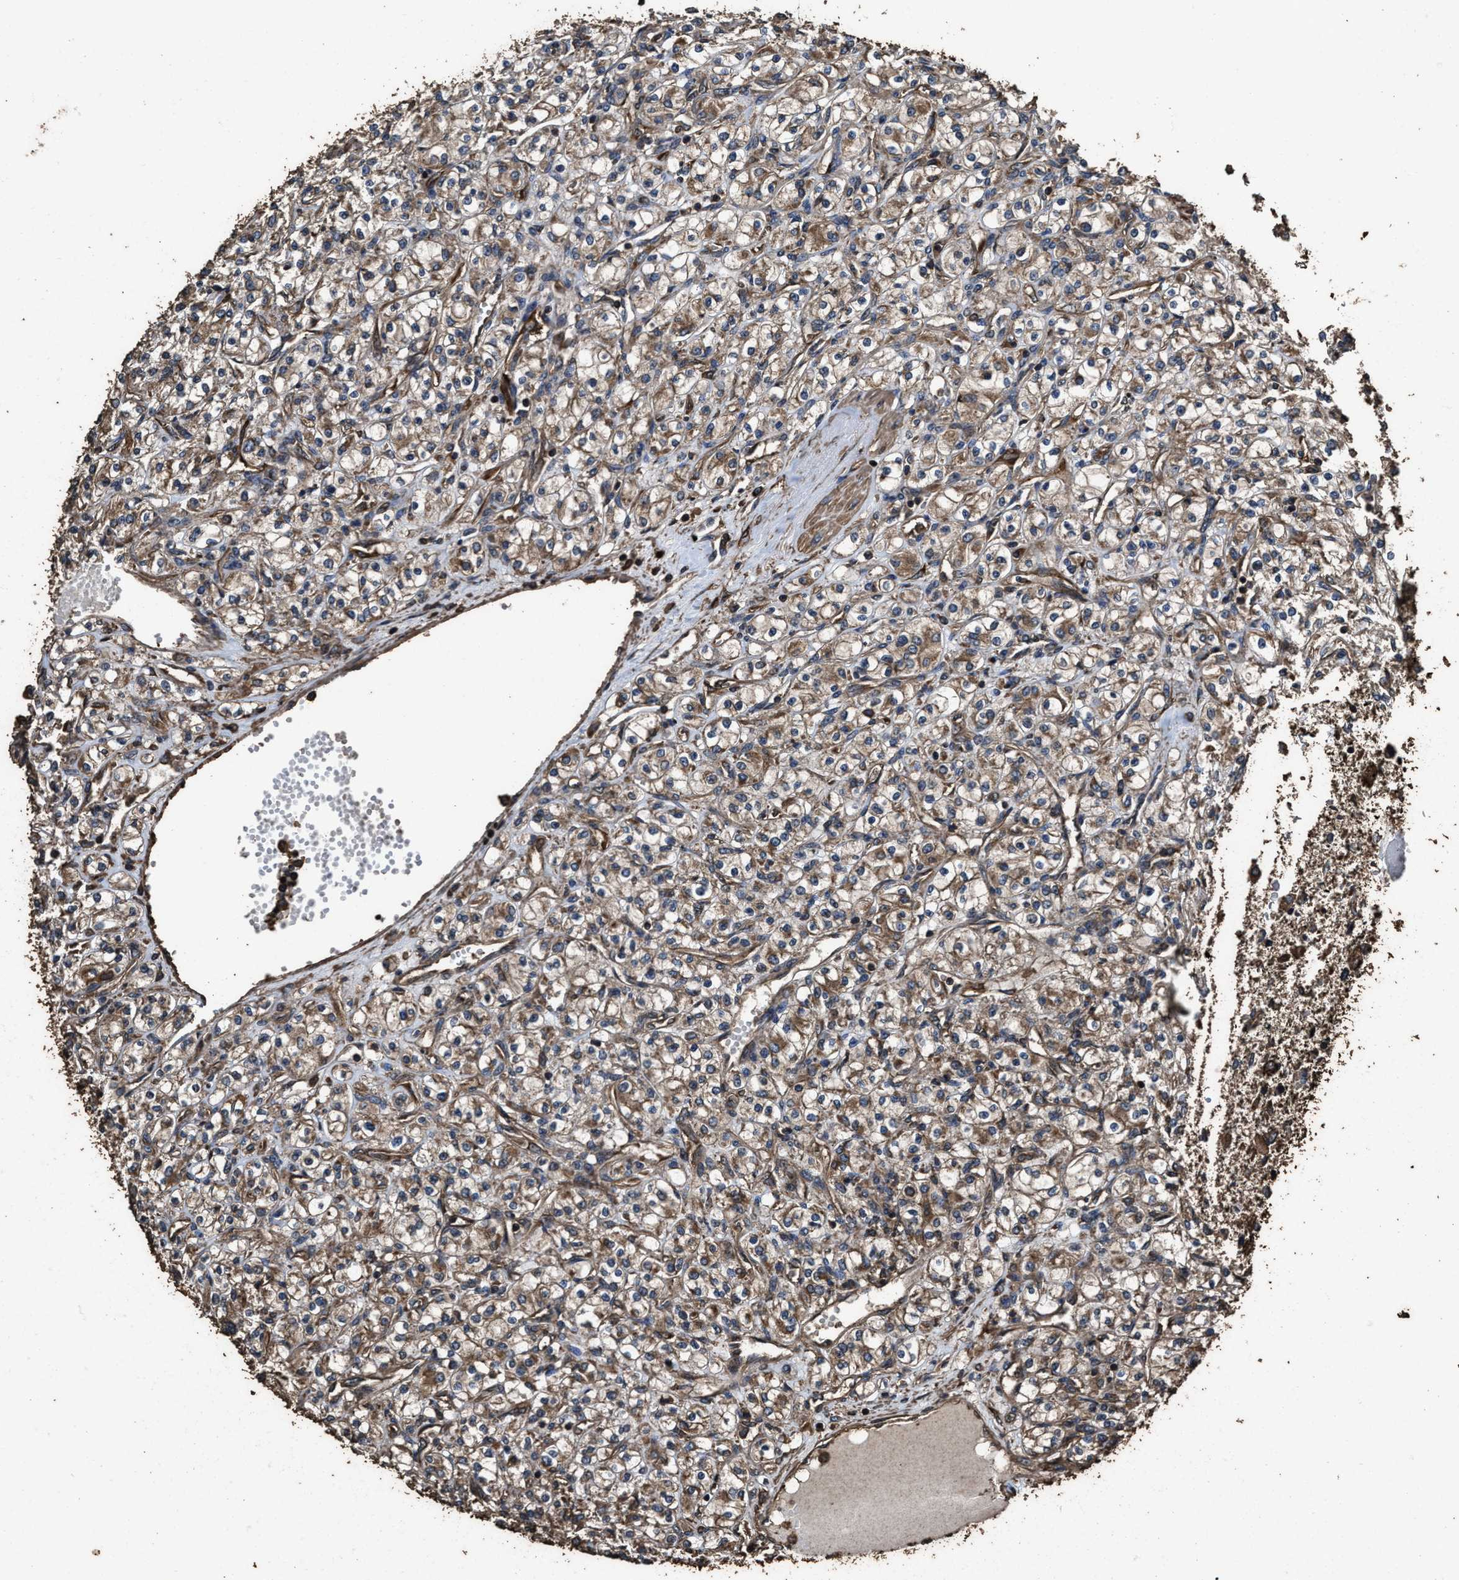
{"staining": {"intensity": "moderate", "quantity": ">75%", "location": "cytoplasmic/membranous"}, "tissue": "renal cancer", "cell_type": "Tumor cells", "image_type": "cancer", "snomed": [{"axis": "morphology", "description": "Adenocarcinoma, NOS"}, {"axis": "topography", "description": "Kidney"}], "caption": "Brown immunohistochemical staining in adenocarcinoma (renal) reveals moderate cytoplasmic/membranous staining in about >75% of tumor cells.", "gene": "ZMYND19", "patient": {"sex": "male", "age": 77}}